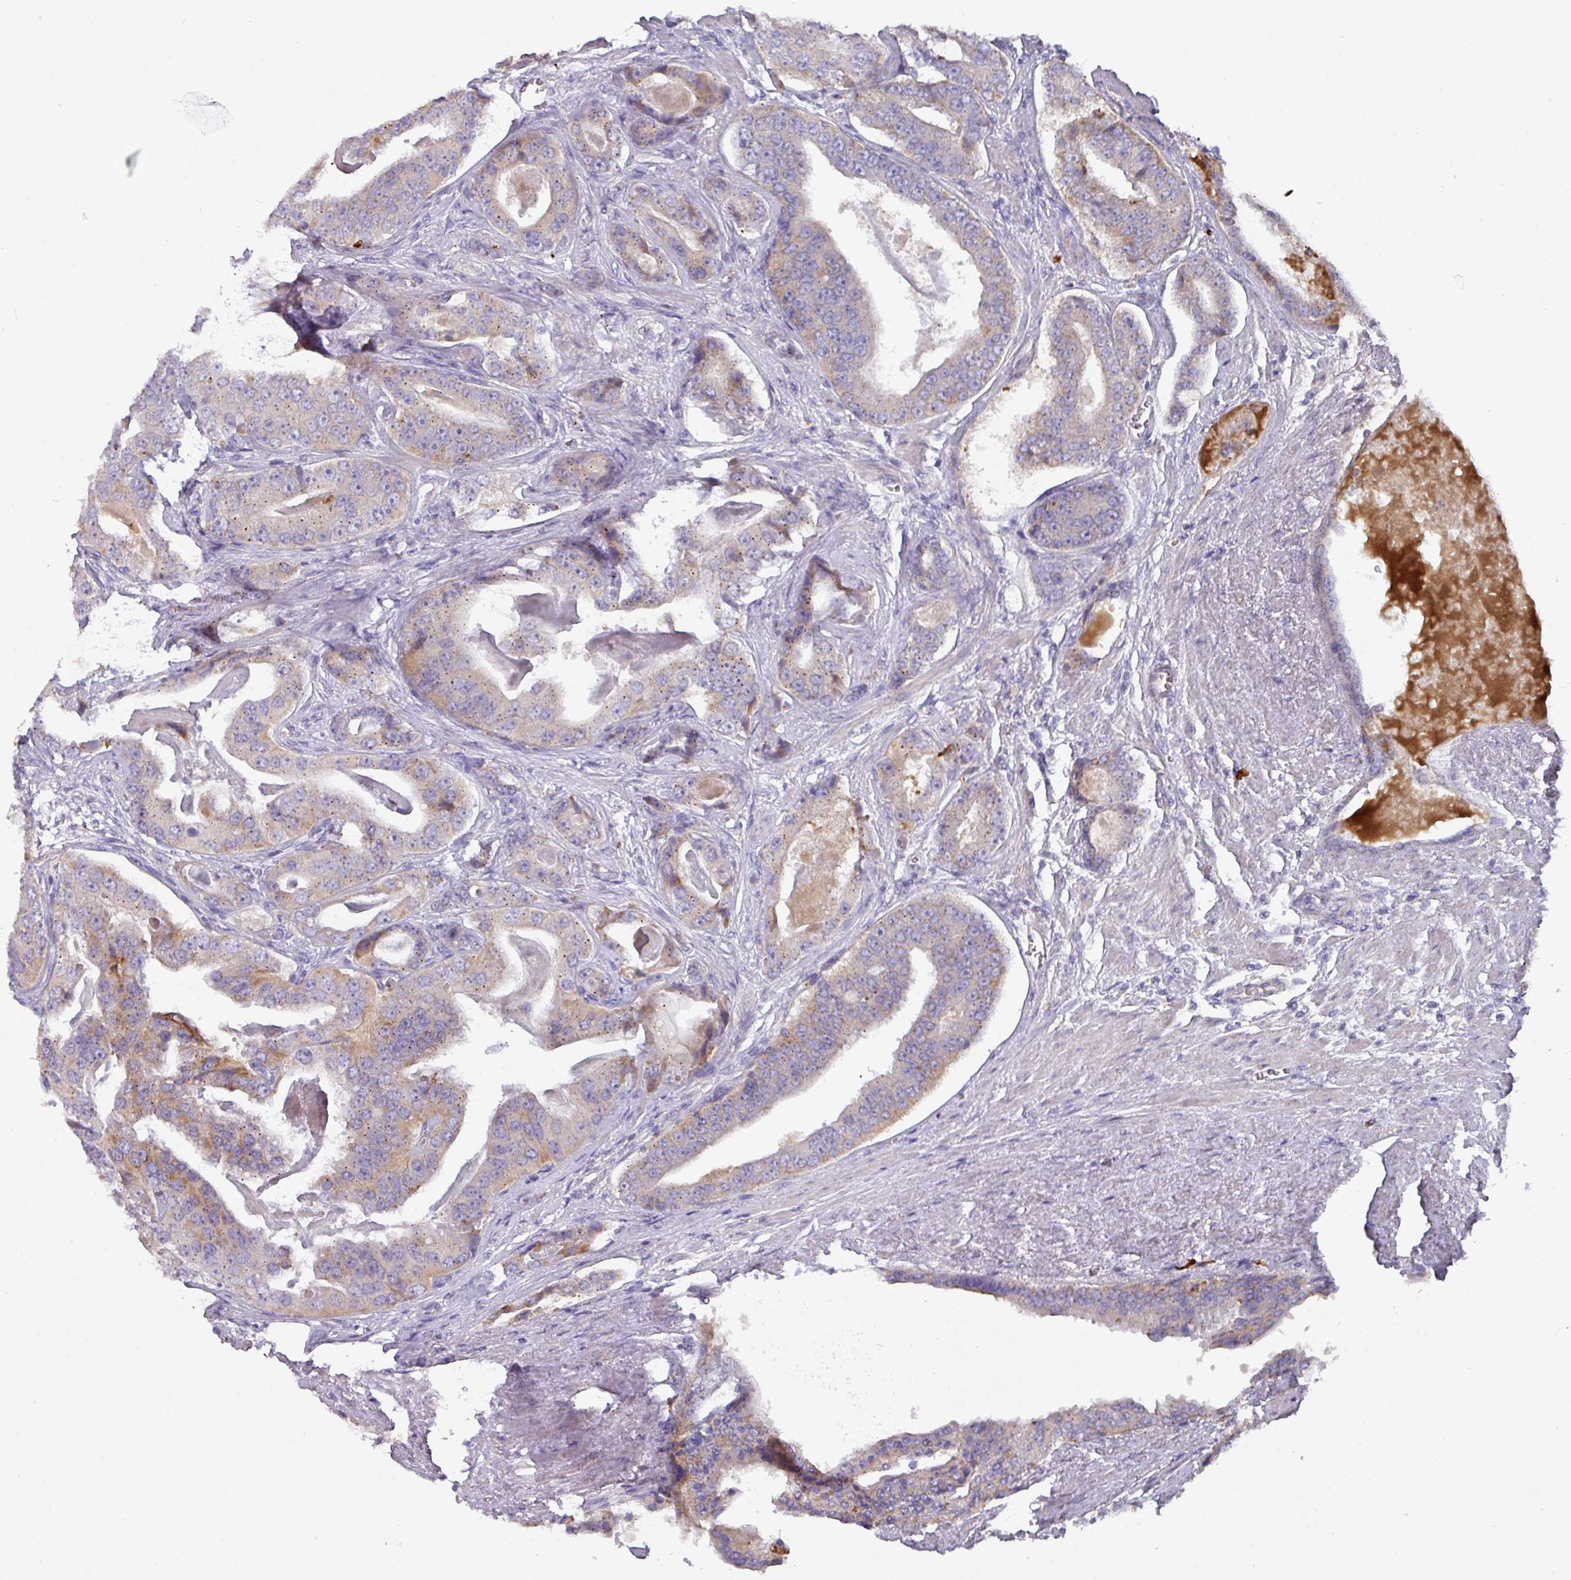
{"staining": {"intensity": "weak", "quantity": "<25%", "location": "cytoplasmic/membranous"}, "tissue": "prostate cancer", "cell_type": "Tumor cells", "image_type": "cancer", "snomed": [{"axis": "morphology", "description": "Adenocarcinoma, High grade"}, {"axis": "topography", "description": "Prostate"}], "caption": "Prostate cancer was stained to show a protein in brown. There is no significant expression in tumor cells. (DAB (3,3'-diaminobenzidine) immunohistochemistry (IHC) with hematoxylin counter stain).", "gene": "IL4R", "patient": {"sex": "male", "age": 71}}